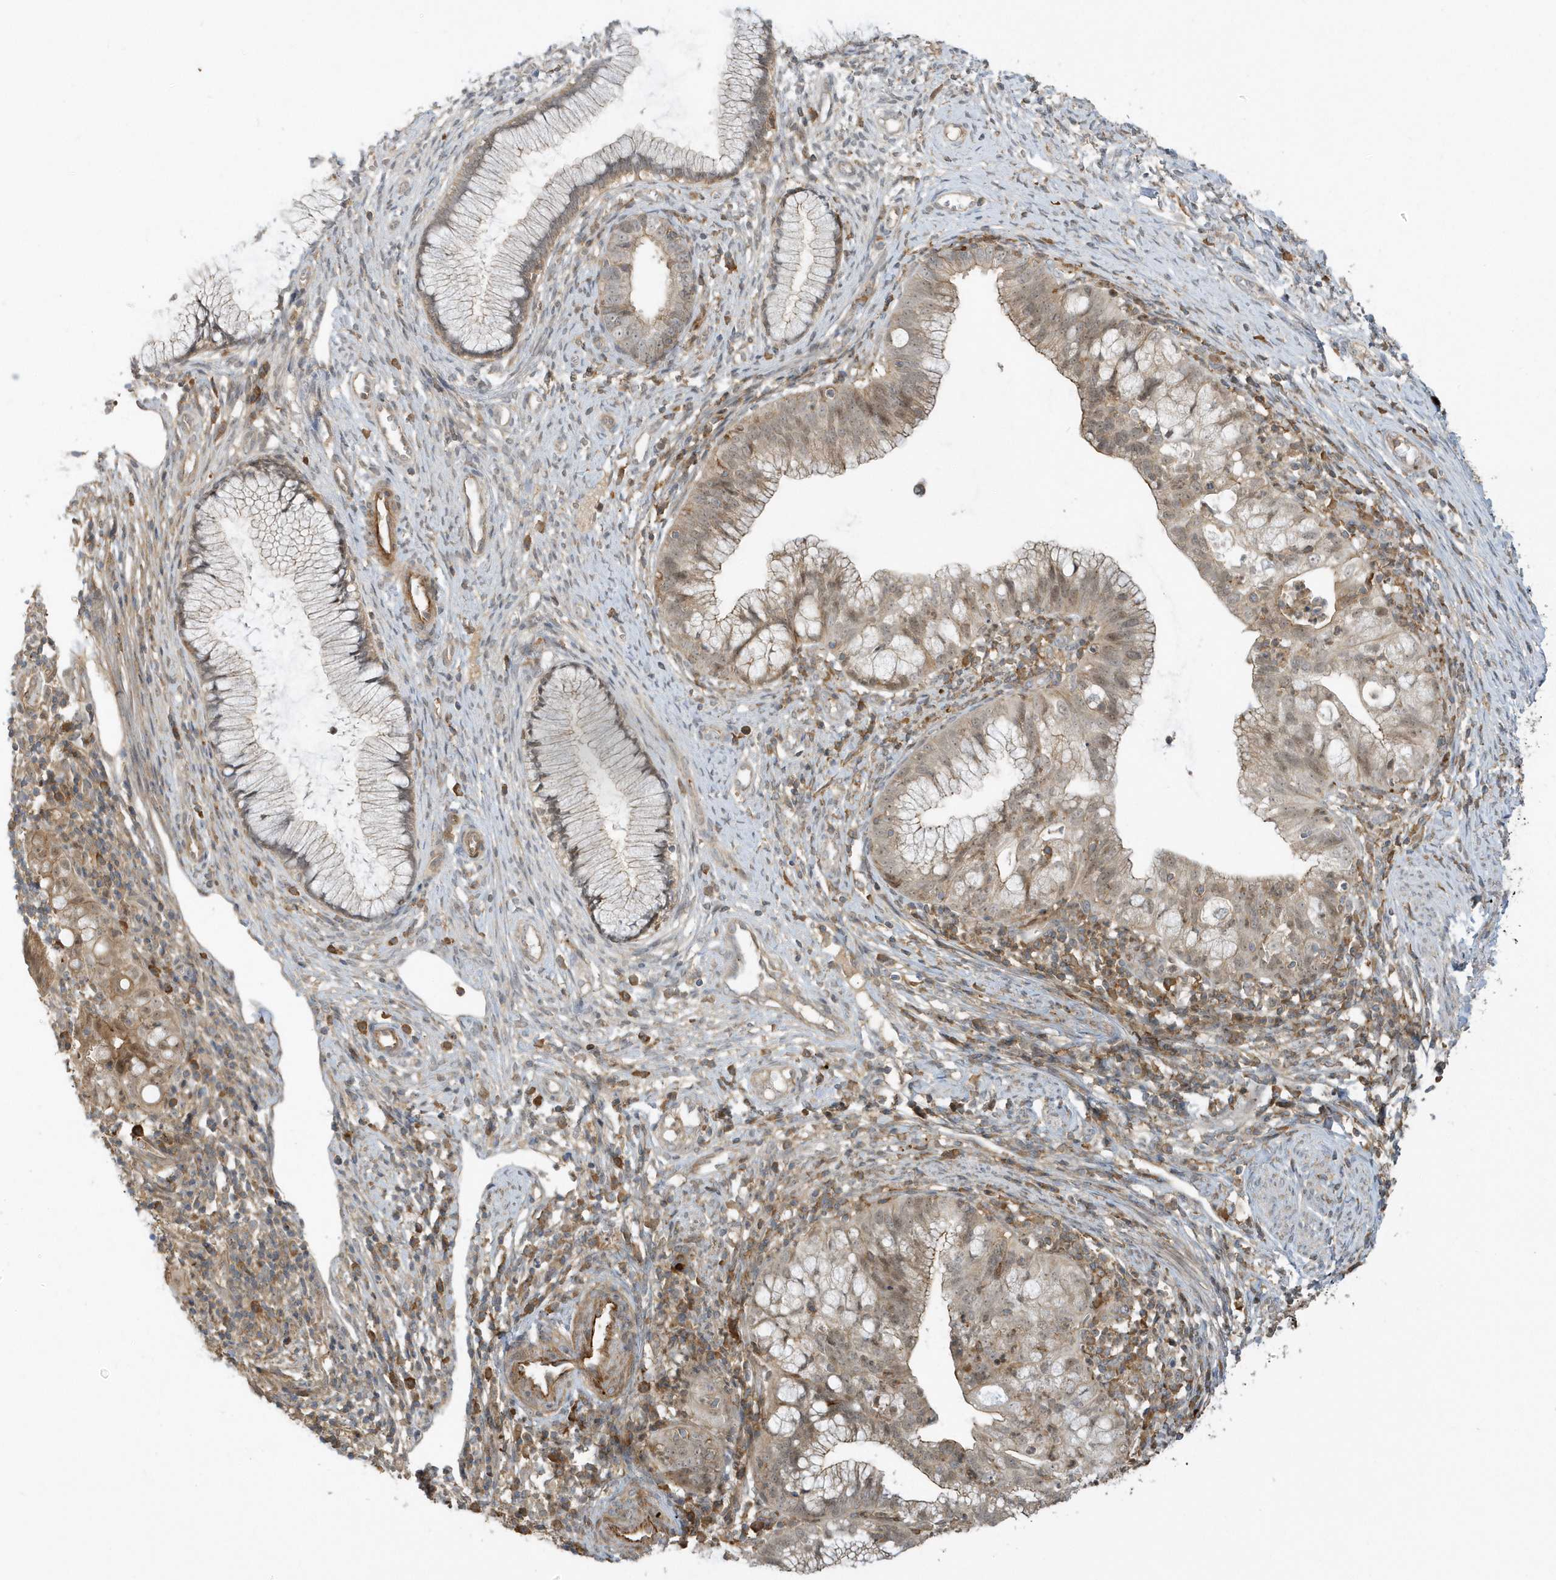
{"staining": {"intensity": "weak", "quantity": ">75%", "location": "cytoplasmic/membranous,nuclear"}, "tissue": "cervical cancer", "cell_type": "Tumor cells", "image_type": "cancer", "snomed": [{"axis": "morphology", "description": "Adenocarcinoma, NOS"}, {"axis": "topography", "description": "Cervix"}], "caption": "Immunohistochemical staining of cervical adenocarcinoma exhibits weak cytoplasmic/membranous and nuclear protein positivity in approximately >75% of tumor cells.", "gene": "ZBTB8A", "patient": {"sex": "female", "age": 36}}